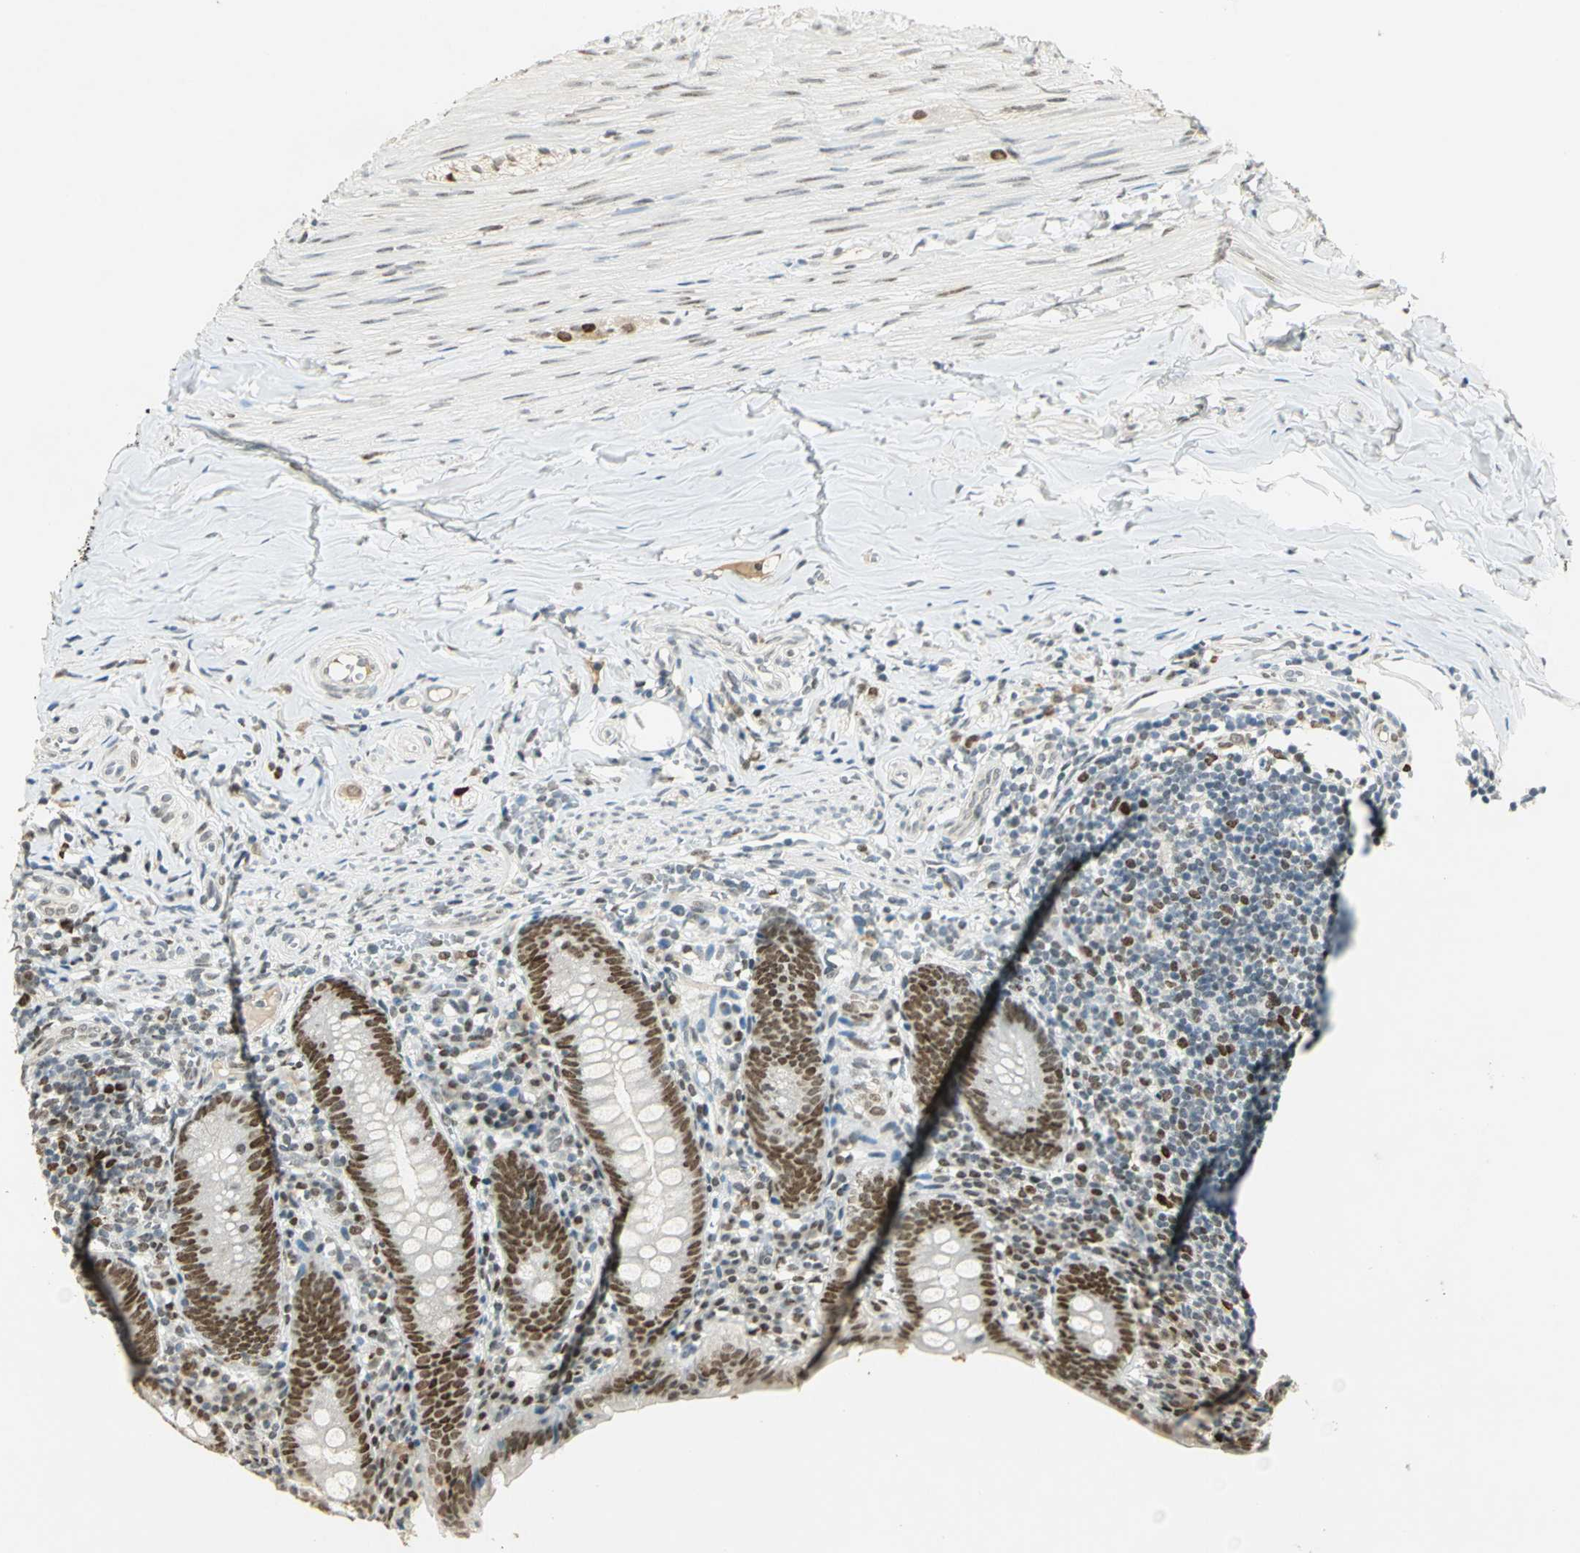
{"staining": {"intensity": "strong", "quantity": ">75%", "location": "nuclear"}, "tissue": "appendix", "cell_type": "Glandular cells", "image_type": "normal", "snomed": [{"axis": "morphology", "description": "Normal tissue, NOS"}, {"axis": "topography", "description": "Appendix"}], "caption": "DAB (3,3'-diaminobenzidine) immunohistochemical staining of normal appendix exhibits strong nuclear protein staining in about >75% of glandular cells.", "gene": "AK6", "patient": {"sex": "female", "age": 10}}